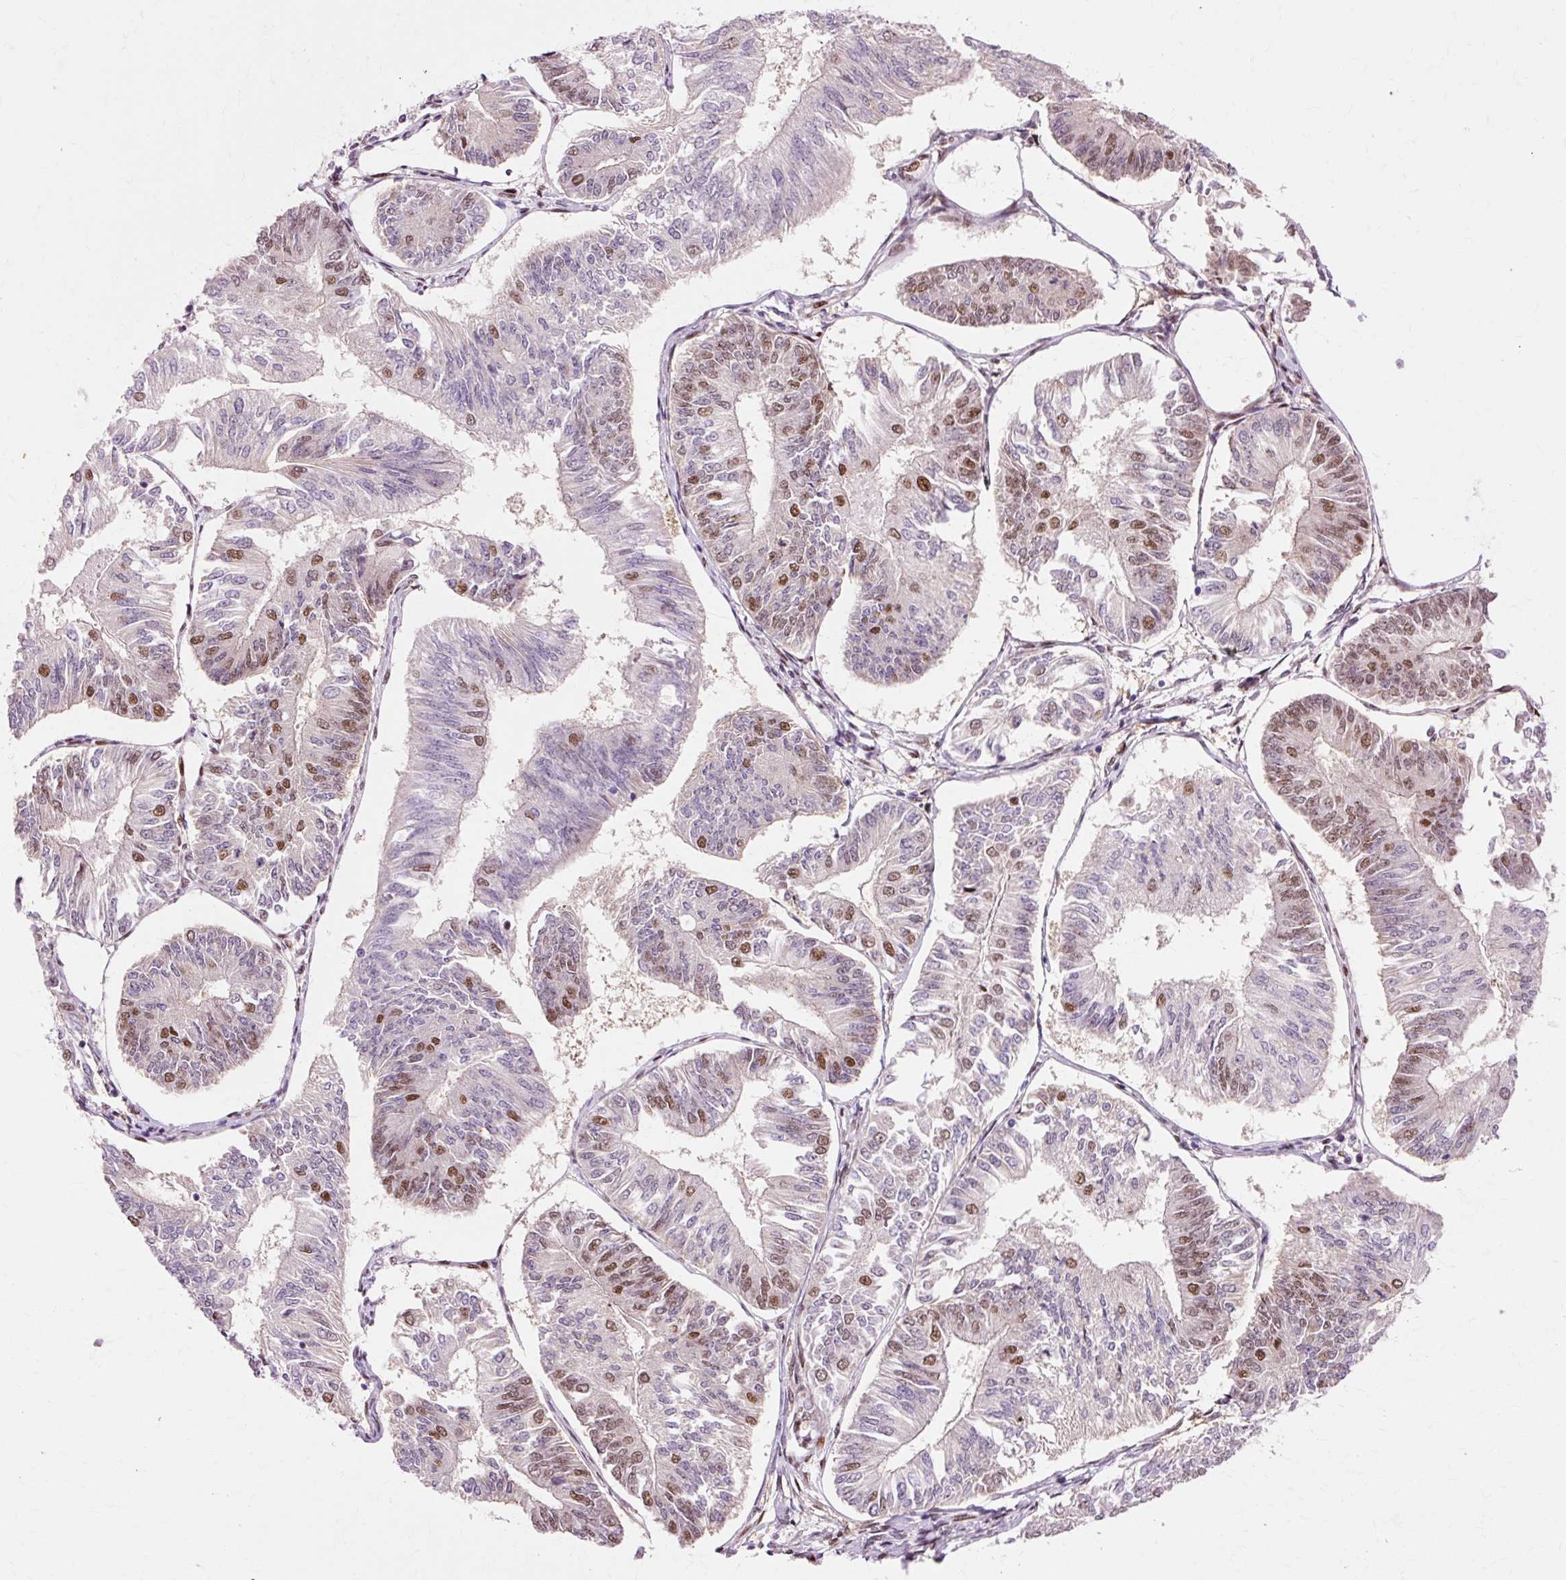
{"staining": {"intensity": "moderate", "quantity": "25%-75%", "location": "nuclear"}, "tissue": "endometrial cancer", "cell_type": "Tumor cells", "image_type": "cancer", "snomed": [{"axis": "morphology", "description": "Adenocarcinoma, NOS"}, {"axis": "topography", "description": "Endometrium"}], "caption": "Immunohistochemistry of human endometrial cancer (adenocarcinoma) displays medium levels of moderate nuclear expression in approximately 25%-75% of tumor cells. The staining was performed using DAB (3,3'-diaminobenzidine) to visualize the protein expression in brown, while the nuclei were stained in blue with hematoxylin (Magnification: 20x).", "gene": "MACROD2", "patient": {"sex": "female", "age": 58}}